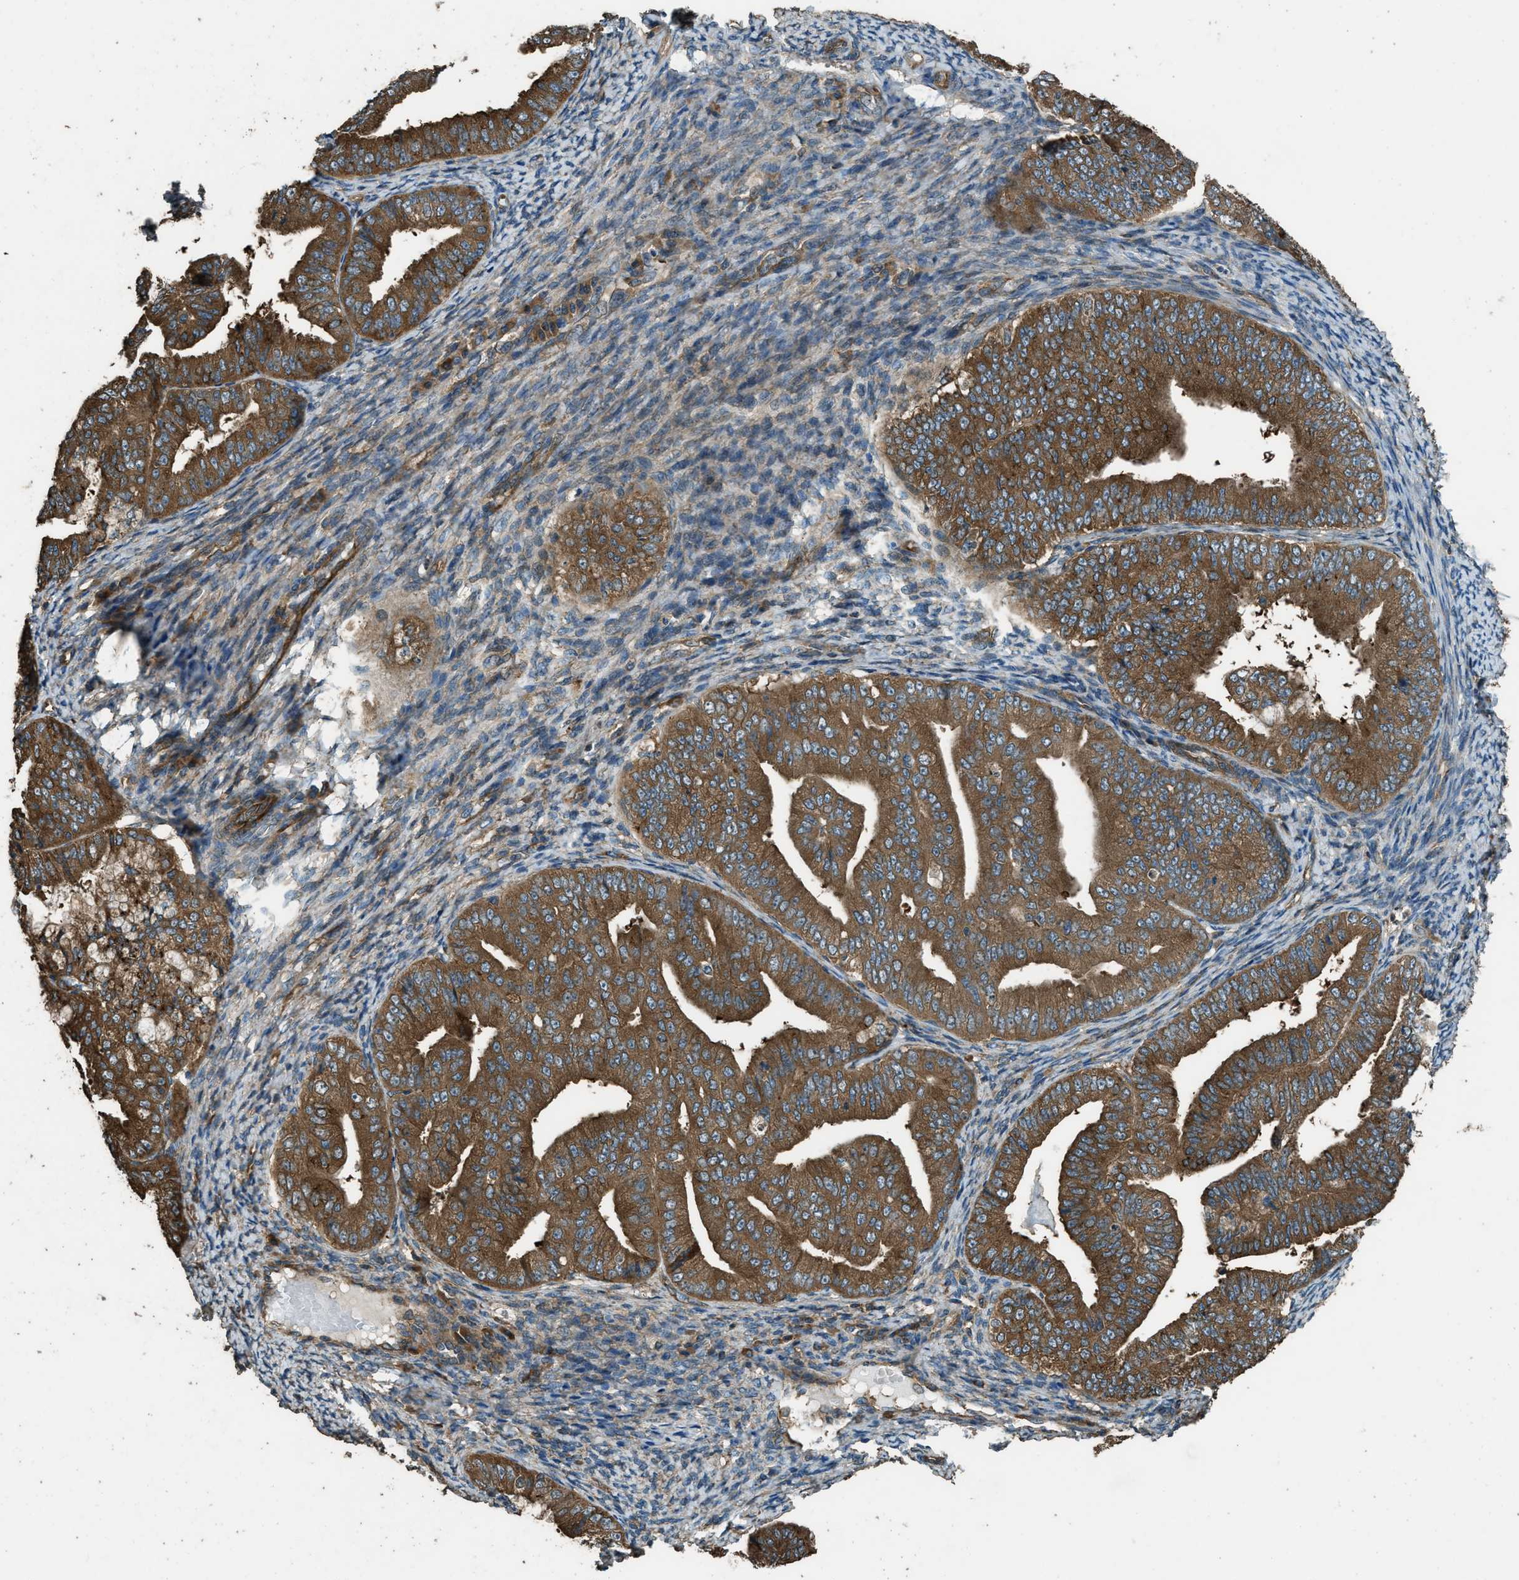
{"staining": {"intensity": "strong", "quantity": ">75%", "location": "cytoplasmic/membranous"}, "tissue": "endometrial cancer", "cell_type": "Tumor cells", "image_type": "cancer", "snomed": [{"axis": "morphology", "description": "Adenocarcinoma, NOS"}, {"axis": "topography", "description": "Endometrium"}], "caption": "Endometrial cancer tissue shows strong cytoplasmic/membranous staining in approximately >75% of tumor cells, visualized by immunohistochemistry. (DAB = brown stain, brightfield microscopy at high magnification).", "gene": "MARS1", "patient": {"sex": "female", "age": 63}}